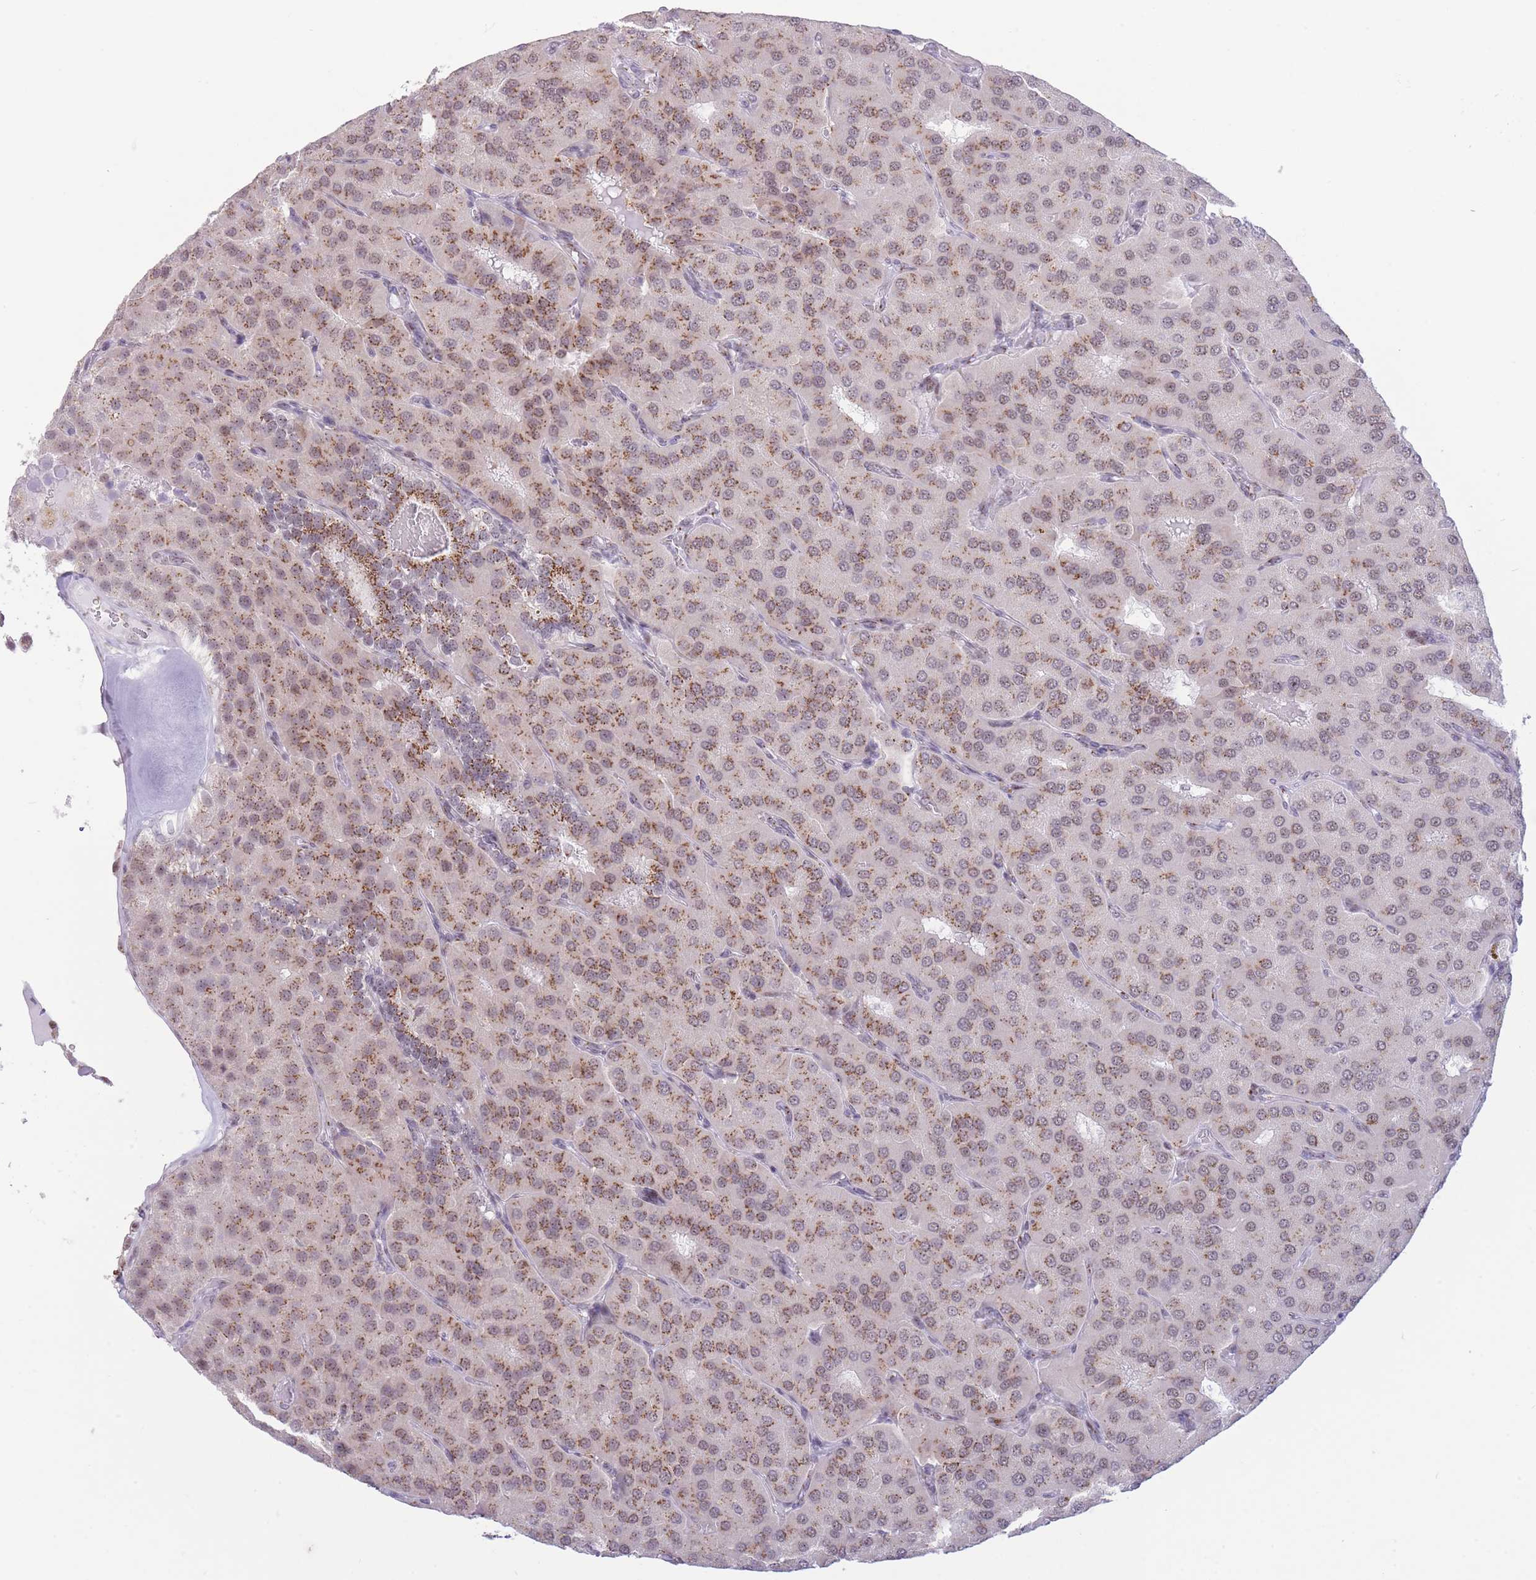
{"staining": {"intensity": "moderate", "quantity": ">75%", "location": "cytoplasmic/membranous"}, "tissue": "parathyroid gland", "cell_type": "Glandular cells", "image_type": "normal", "snomed": [{"axis": "morphology", "description": "Normal tissue, NOS"}, {"axis": "morphology", "description": "Adenoma, NOS"}, {"axis": "topography", "description": "Parathyroid gland"}], "caption": "Brown immunohistochemical staining in normal parathyroid gland reveals moderate cytoplasmic/membranous expression in about >75% of glandular cells. (brown staining indicates protein expression, while blue staining denotes nuclei).", "gene": "INO80C", "patient": {"sex": "female", "age": 86}}